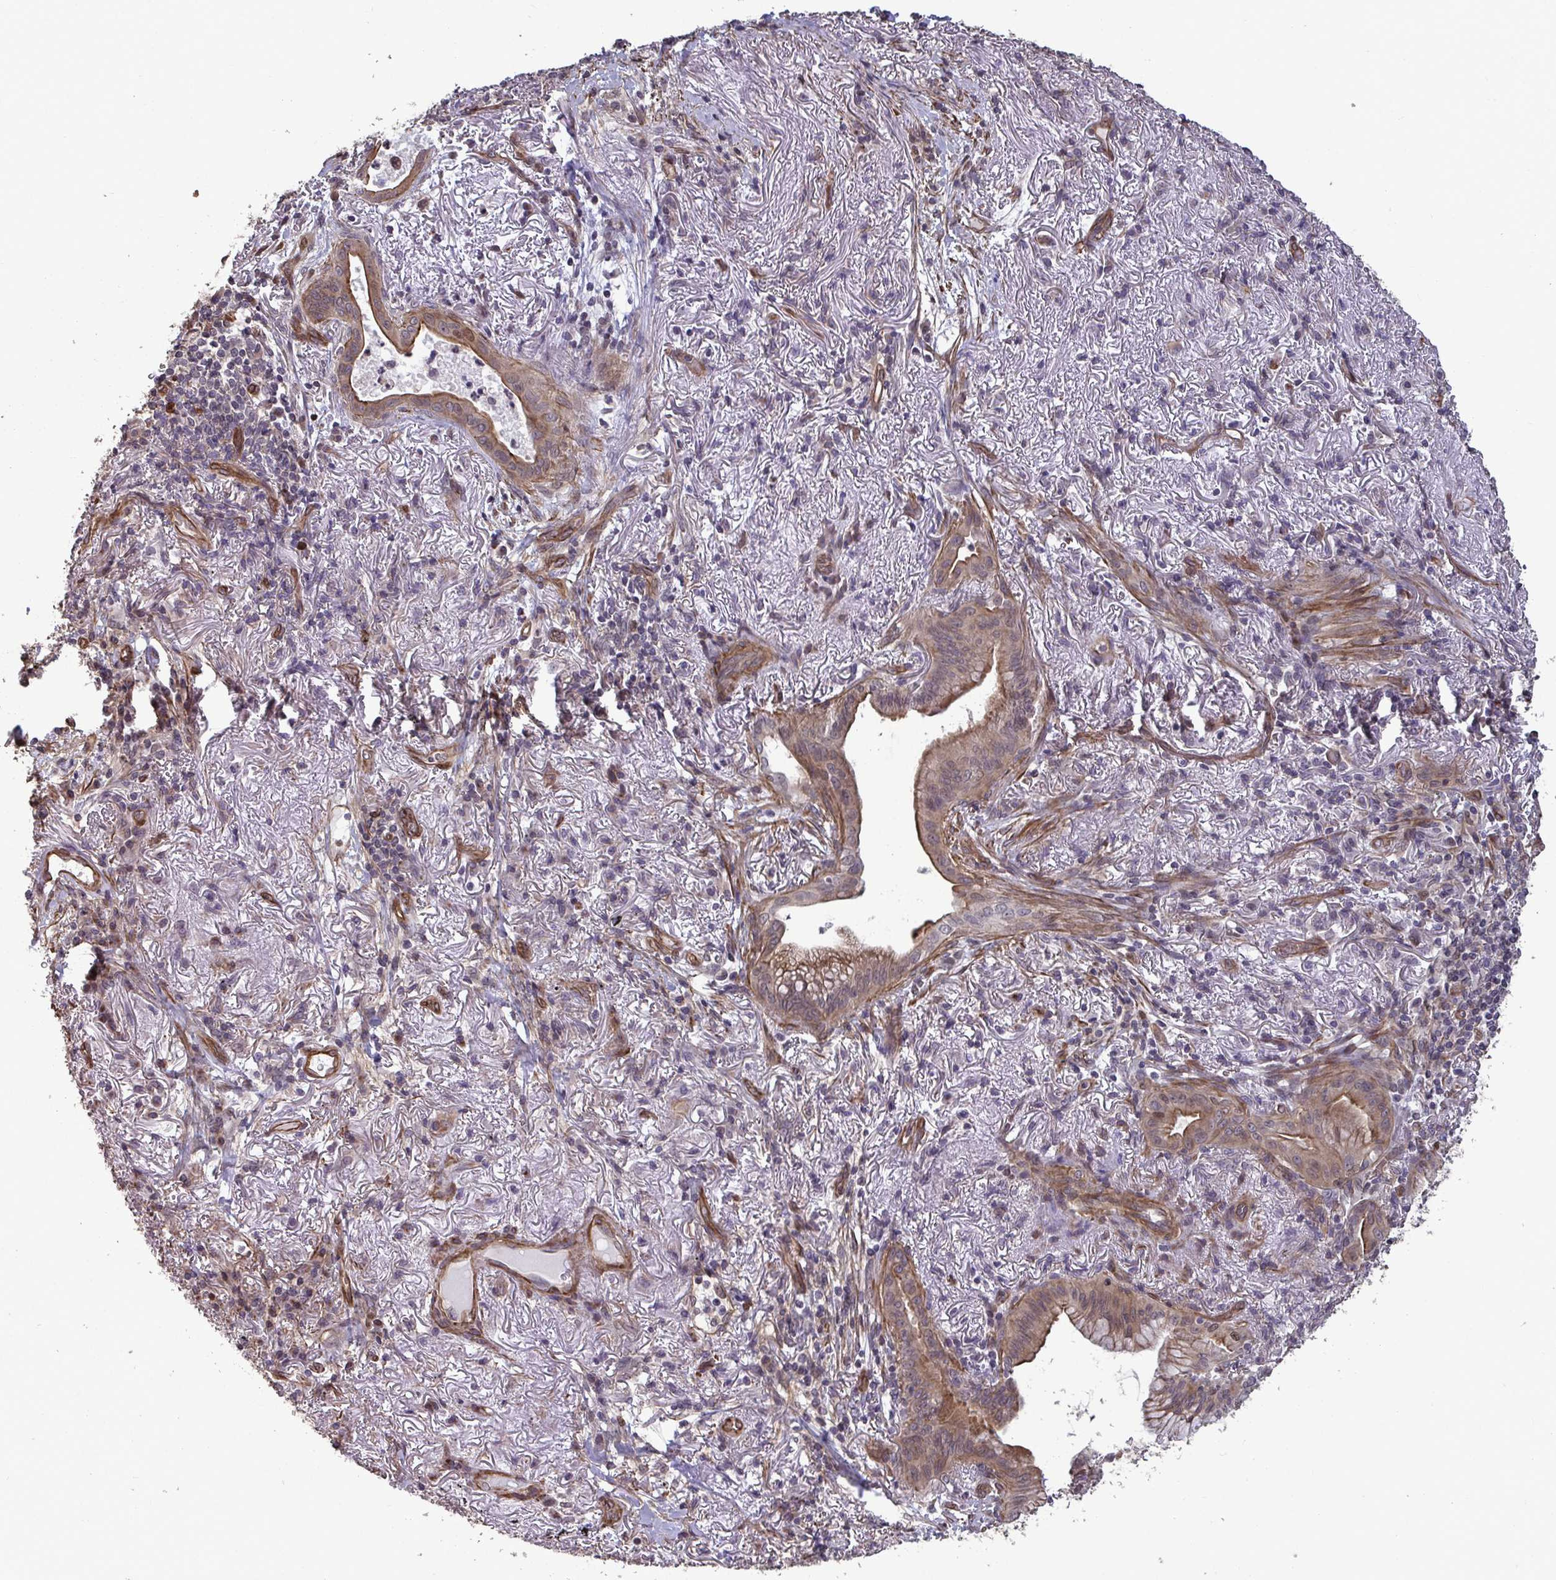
{"staining": {"intensity": "moderate", "quantity": ">75%", "location": "cytoplasmic/membranous,nuclear"}, "tissue": "lung cancer", "cell_type": "Tumor cells", "image_type": "cancer", "snomed": [{"axis": "morphology", "description": "Adenocarcinoma, NOS"}, {"axis": "topography", "description": "Lung"}], "caption": "Immunohistochemical staining of human lung adenocarcinoma reveals medium levels of moderate cytoplasmic/membranous and nuclear staining in about >75% of tumor cells.", "gene": "IPO5", "patient": {"sex": "male", "age": 77}}